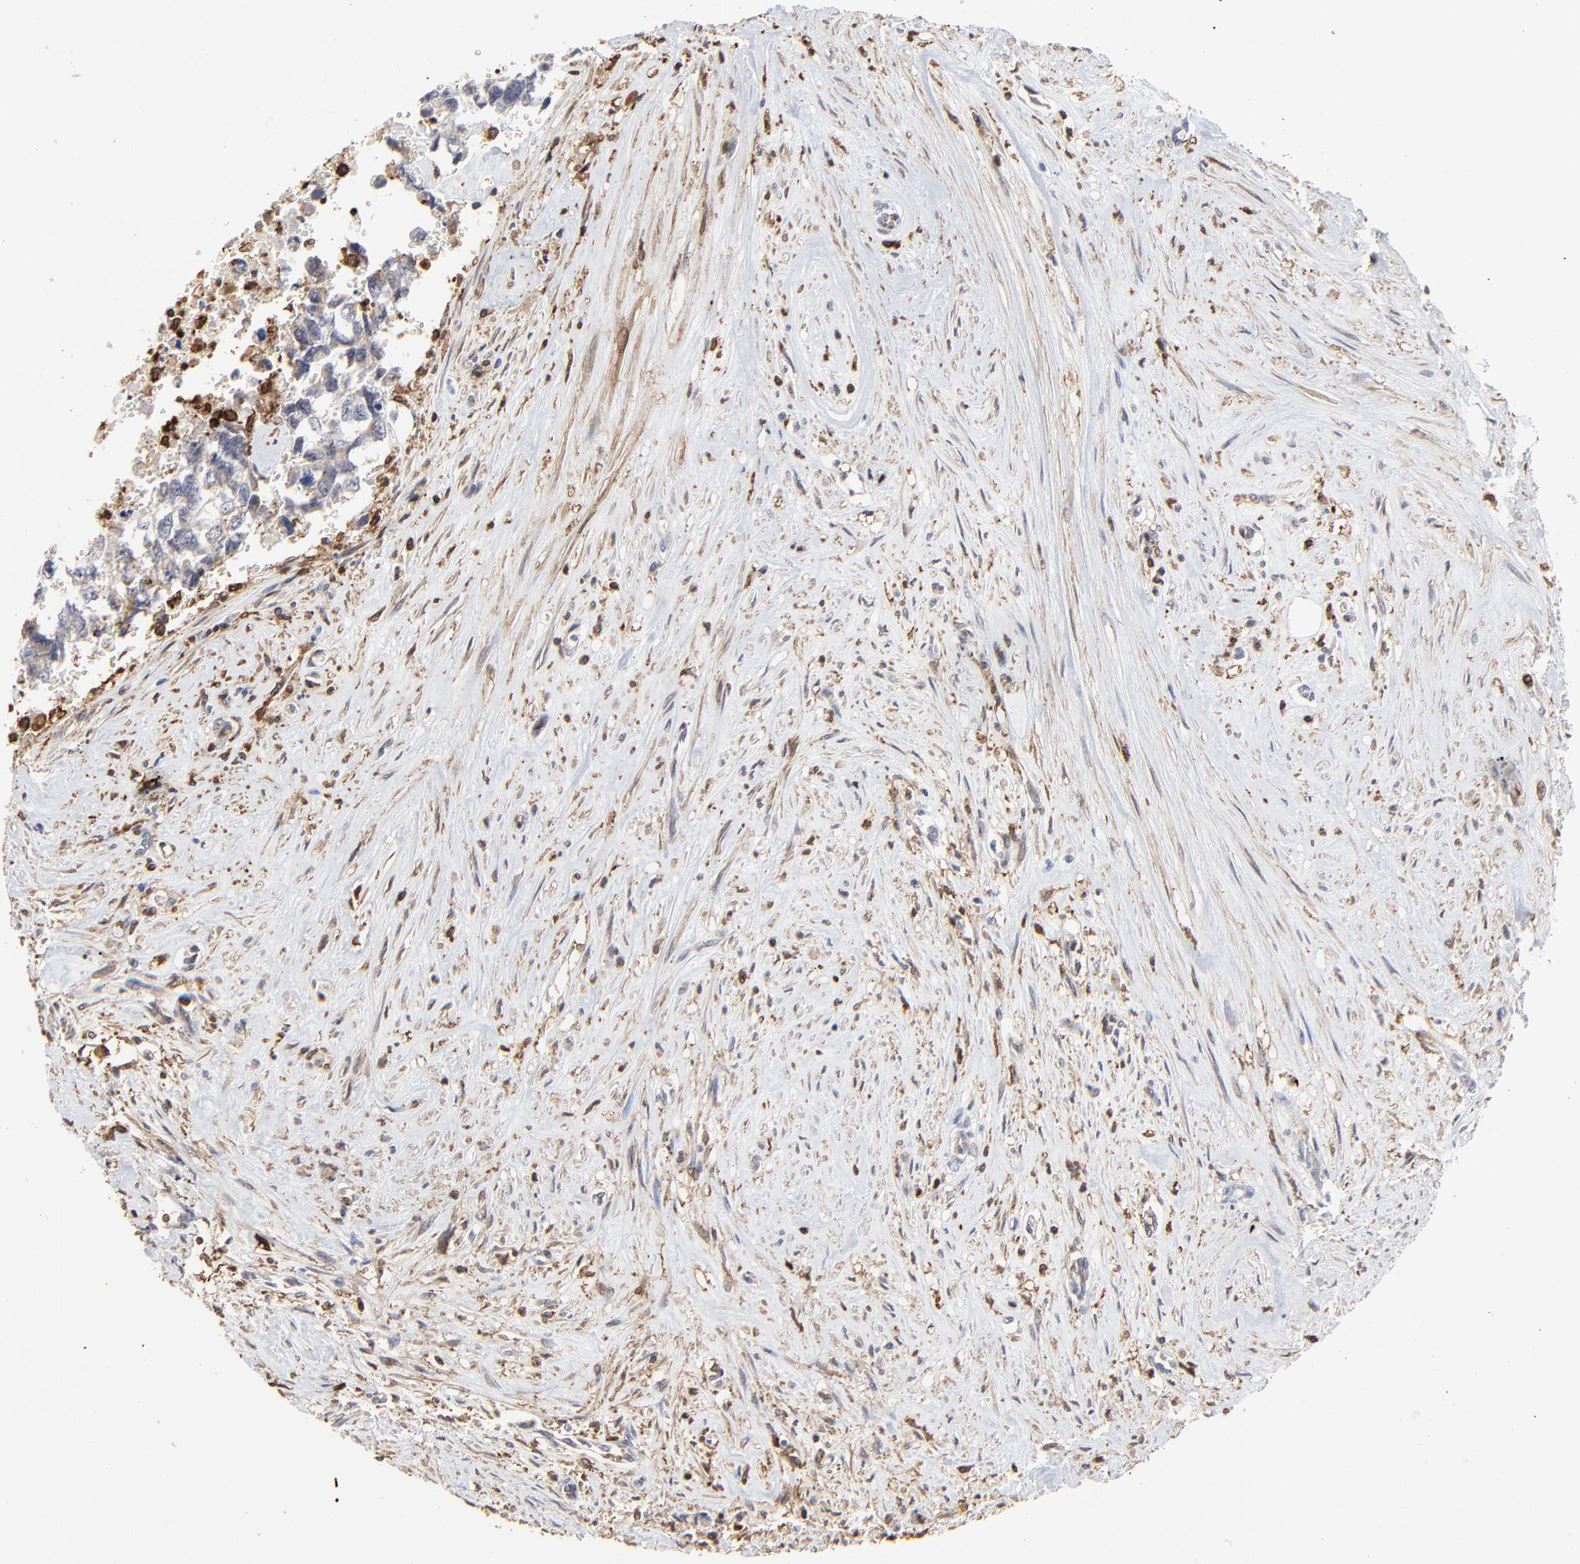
{"staining": {"intensity": "weak", "quantity": "25%-75%", "location": "cytoplasmic/membranous"}, "tissue": "testis cancer", "cell_type": "Tumor cells", "image_type": "cancer", "snomed": [{"axis": "morphology", "description": "Carcinoma, Embryonal, NOS"}, {"axis": "topography", "description": "Testis"}], "caption": "The histopathology image displays immunohistochemical staining of embryonal carcinoma (testis). There is weak cytoplasmic/membranous staining is present in approximately 25%-75% of tumor cells. (IHC, brightfield microscopy, high magnification).", "gene": "SLC6A14", "patient": {"sex": "male", "age": 31}}